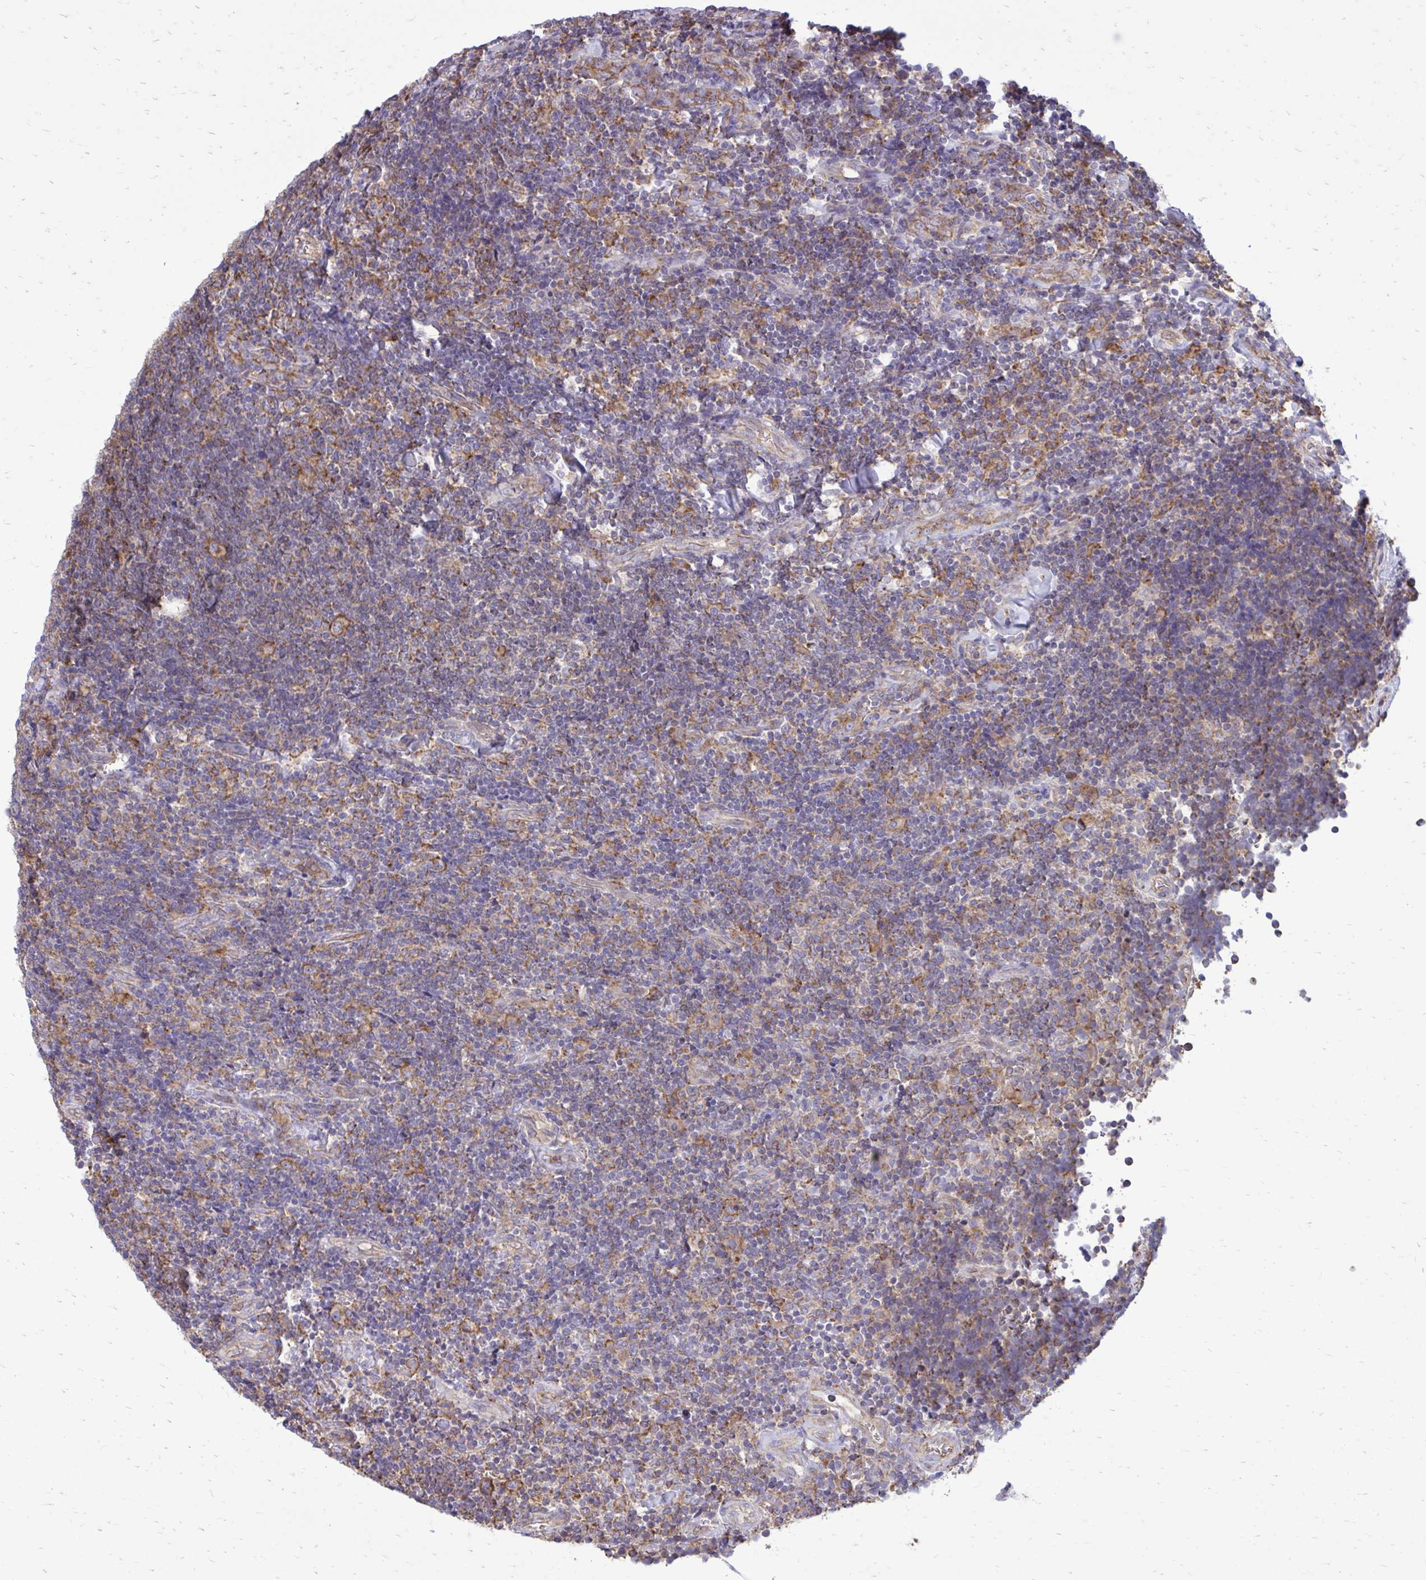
{"staining": {"intensity": "moderate", "quantity": "<25%", "location": "cytoplasmic/membranous"}, "tissue": "lymphoma", "cell_type": "Tumor cells", "image_type": "cancer", "snomed": [{"axis": "morphology", "description": "Malignant lymphoma, non-Hodgkin's type, Low grade"}, {"axis": "topography", "description": "Lymph node"}], "caption": "Human malignant lymphoma, non-Hodgkin's type (low-grade) stained with a brown dye demonstrates moderate cytoplasmic/membranous positive staining in about <25% of tumor cells.", "gene": "CLTA", "patient": {"sex": "male", "age": 52}}